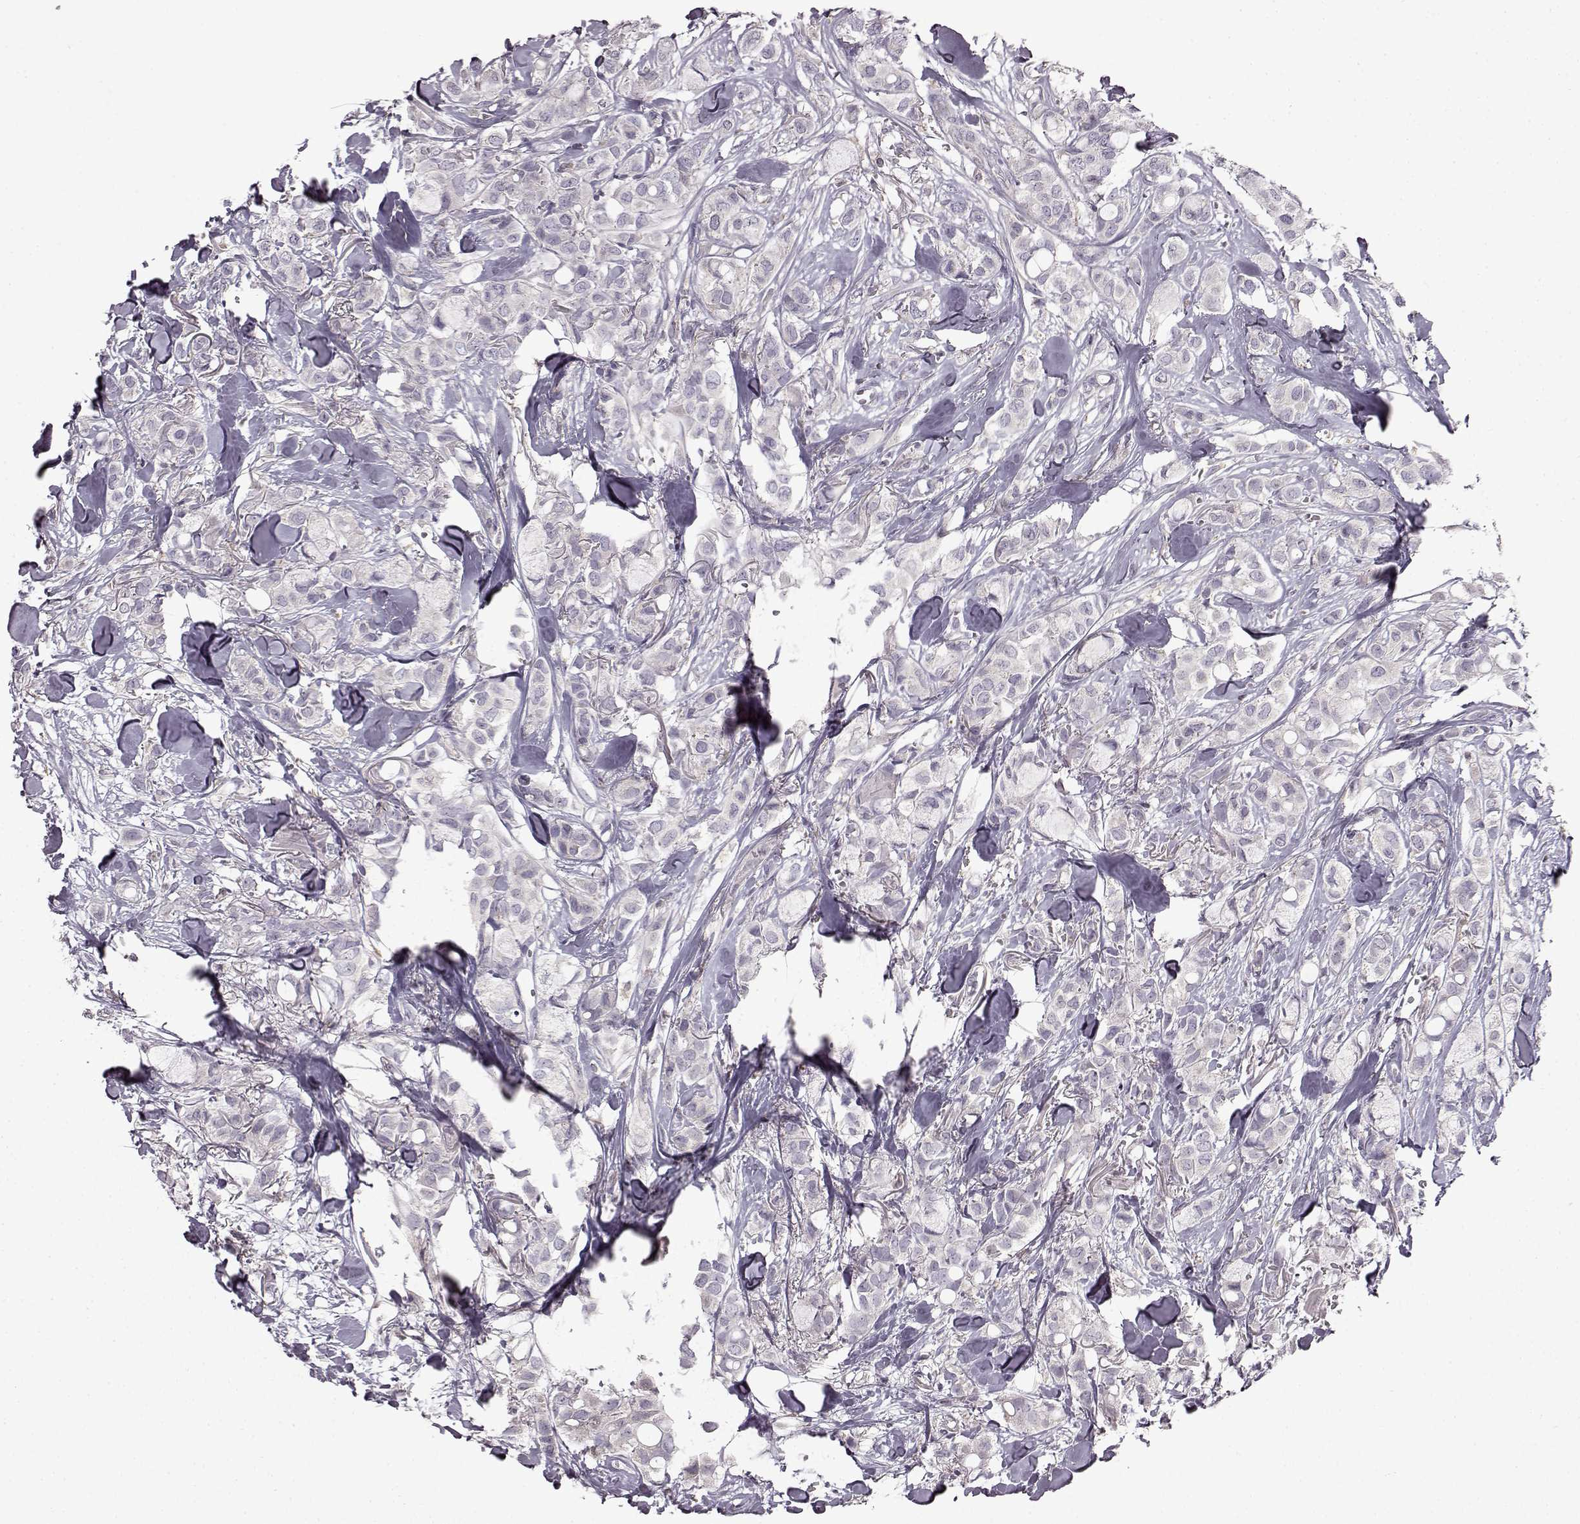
{"staining": {"intensity": "negative", "quantity": "none", "location": "none"}, "tissue": "breast cancer", "cell_type": "Tumor cells", "image_type": "cancer", "snomed": [{"axis": "morphology", "description": "Duct carcinoma"}, {"axis": "topography", "description": "Breast"}], "caption": "Photomicrograph shows no protein expression in tumor cells of invasive ductal carcinoma (breast) tissue.", "gene": "B3GNT6", "patient": {"sex": "female", "age": 85}}